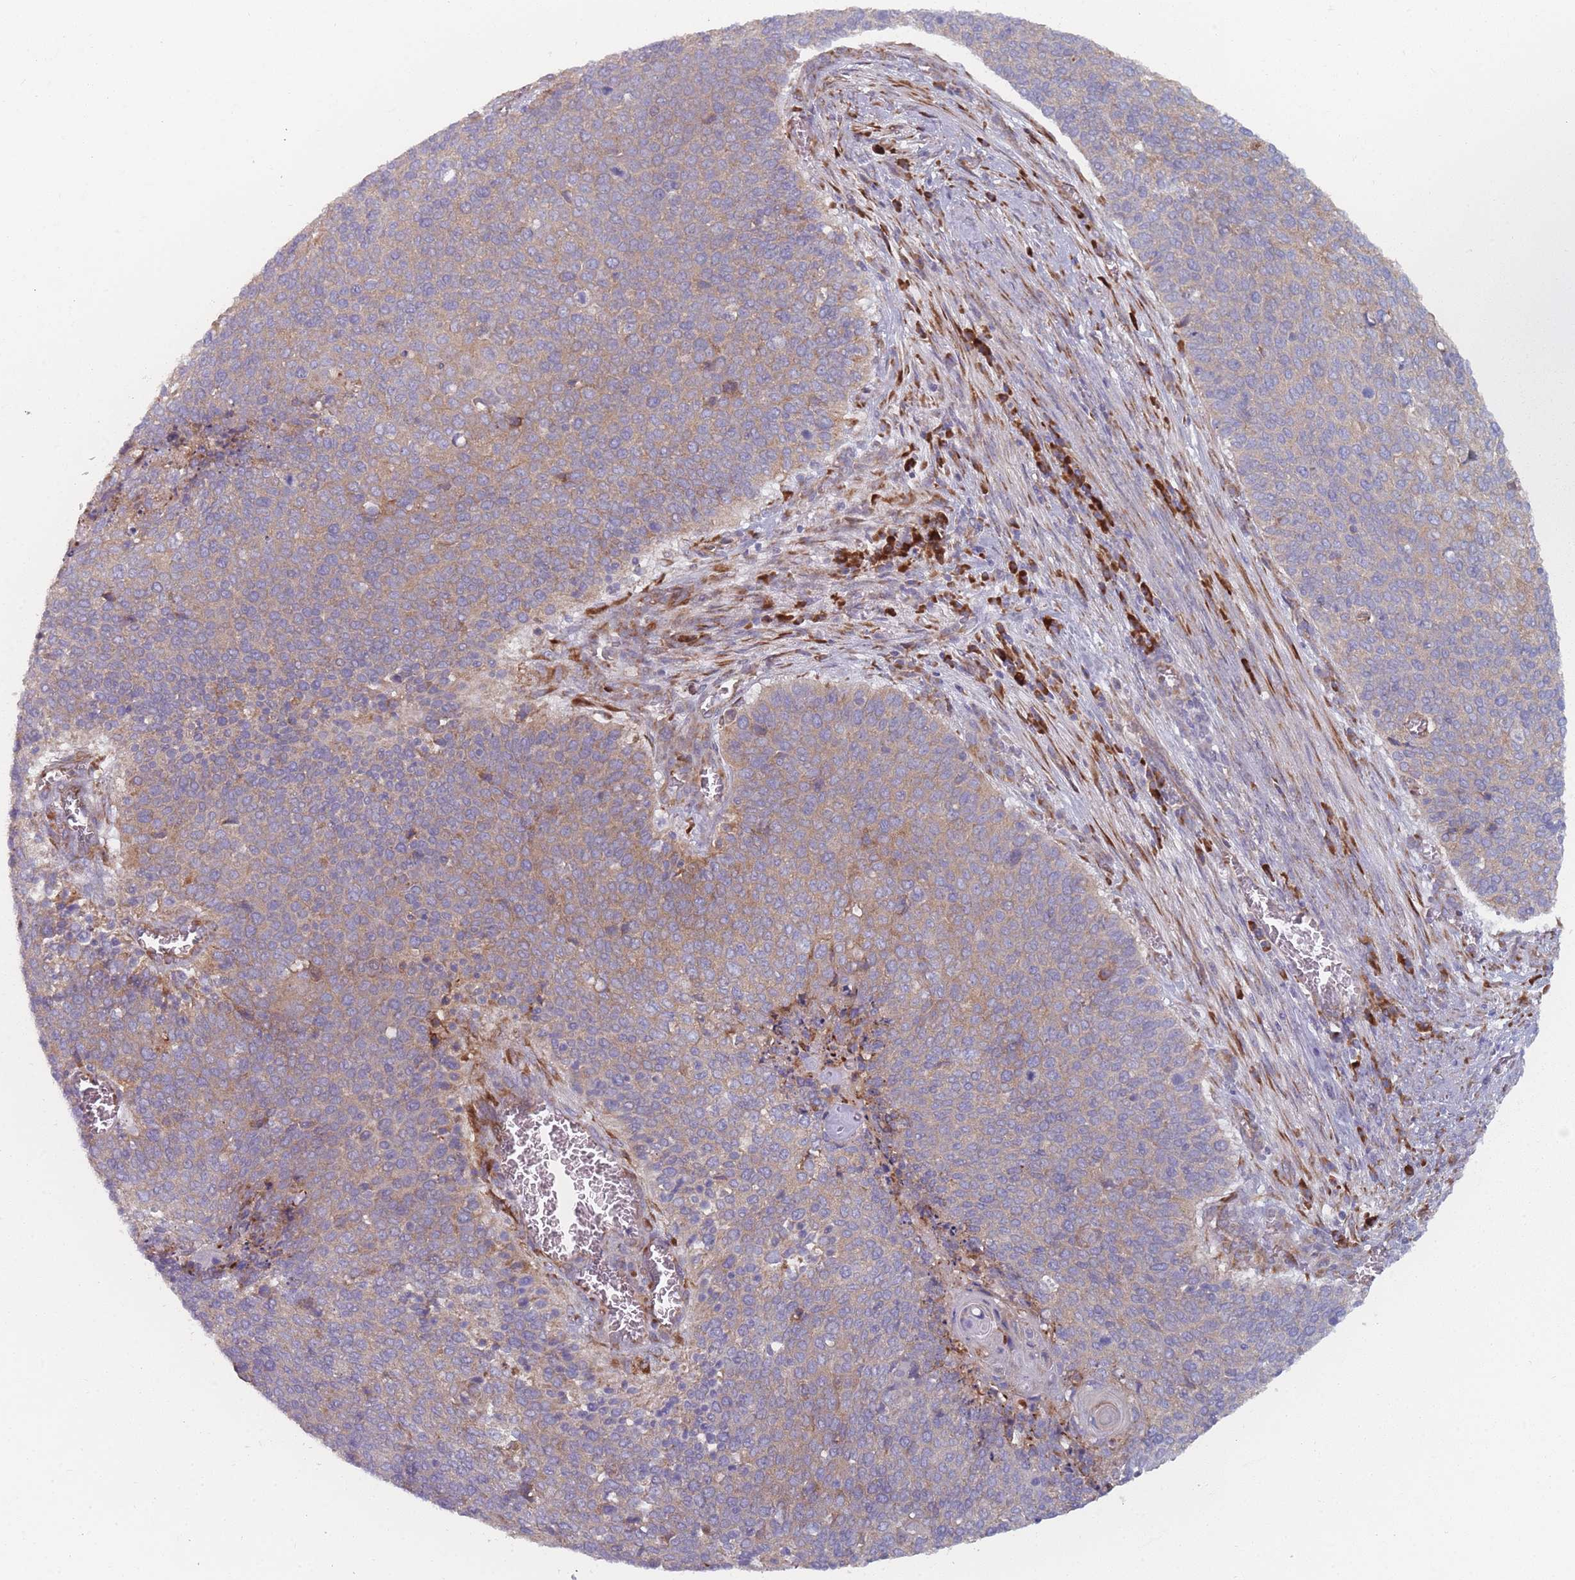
{"staining": {"intensity": "moderate", "quantity": "25%-75%", "location": "cytoplasmic/membranous"}, "tissue": "cervical cancer", "cell_type": "Tumor cells", "image_type": "cancer", "snomed": [{"axis": "morphology", "description": "Squamous cell carcinoma, NOS"}, {"axis": "topography", "description": "Cervix"}], "caption": "Human cervical cancer (squamous cell carcinoma) stained for a protein (brown) exhibits moderate cytoplasmic/membranous positive expression in about 25%-75% of tumor cells.", "gene": "CACNG5", "patient": {"sex": "female", "age": 39}}